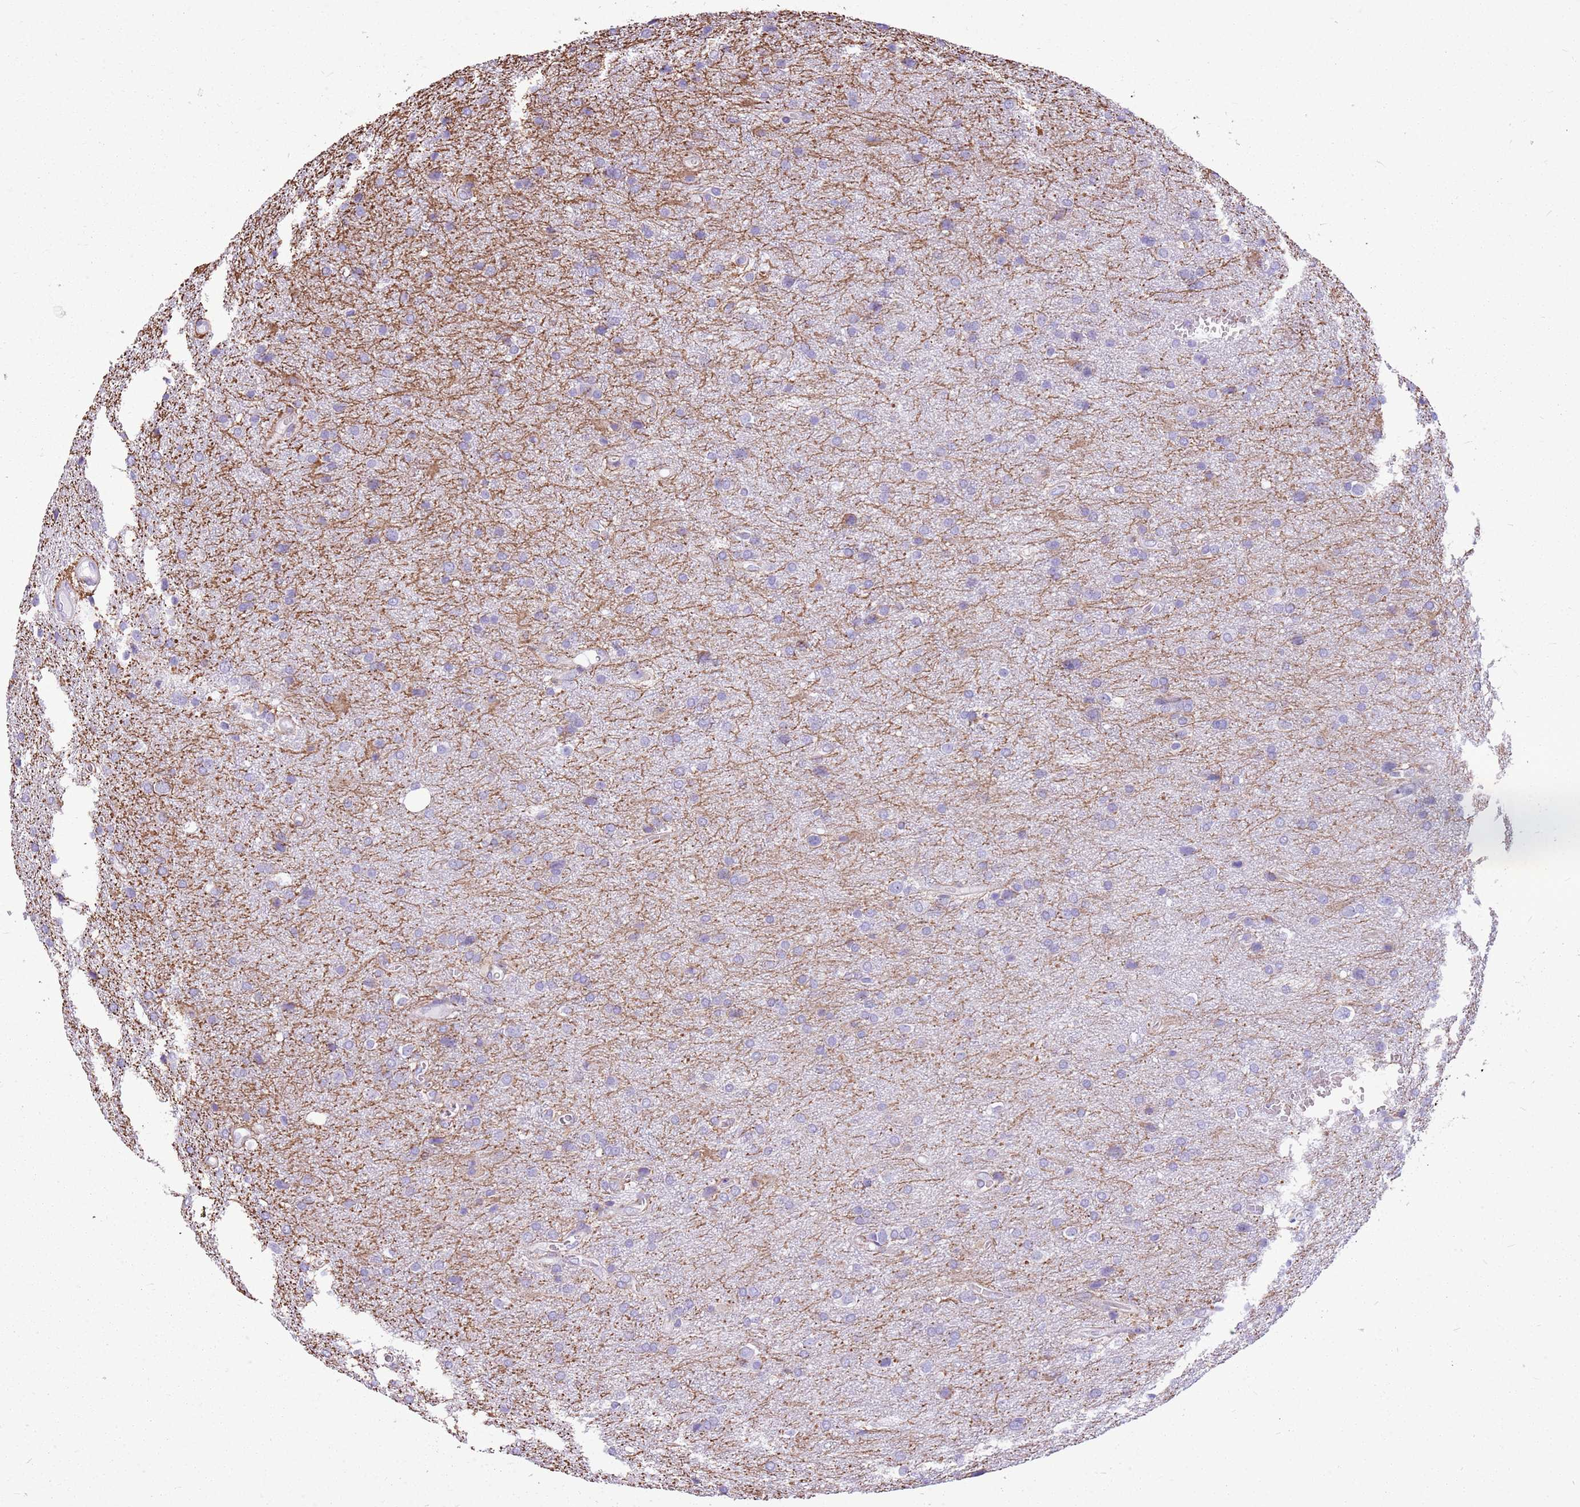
{"staining": {"intensity": "negative", "quantity": "none", "location": "none"}, "tissue": "glioma", "cell_type": "Tumor cells", "image_type": "cancer", "snomed": [{"axis": "morphology", "description": "Glioma, malignant, Low grade"}, {"axis": "topography", "description": "Brain"}], "caption": "DAB immunohistochemical staining of glioma exhibits no significant expression in tumor cells.", "gene": "KCTD19", "patient": {"sex": "female", "age": 32}}